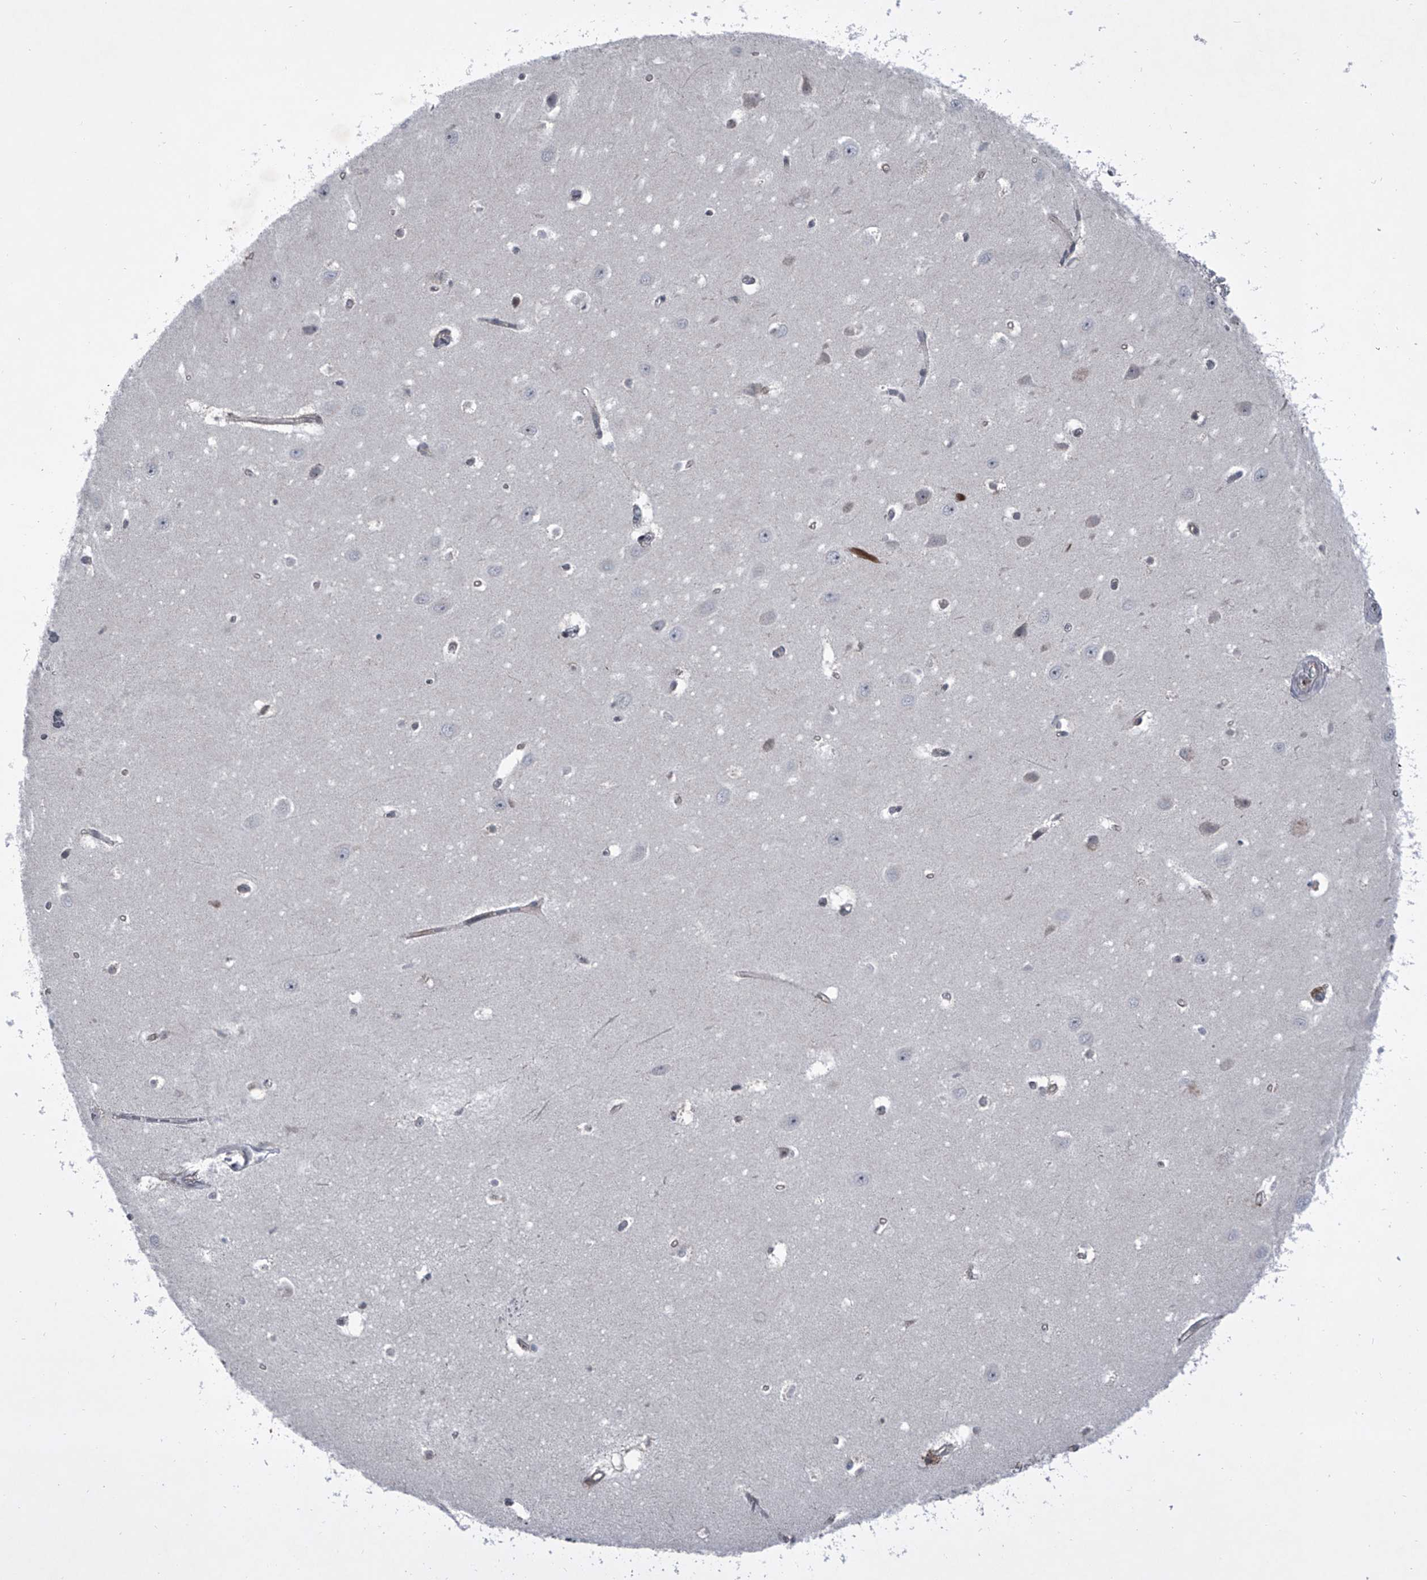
{"staining": {"intensity": "negative", "quantity": "none", "location": "none"}, "tissue": "hippocampus", "cell_type": "Glial cells", "image_type": "normal", "snomed": [{"axis": "morphology", "description": "Normal tissue, NOS"}, {"axis": "topography", "description": "Hippocampus"}], "caption": "Immunohistochemical staining of unremarkable hippocampus exhibits no significant positivity in glial cells.", "gene": "ELK4", "patient": {"sex": "female", "age": 64}}